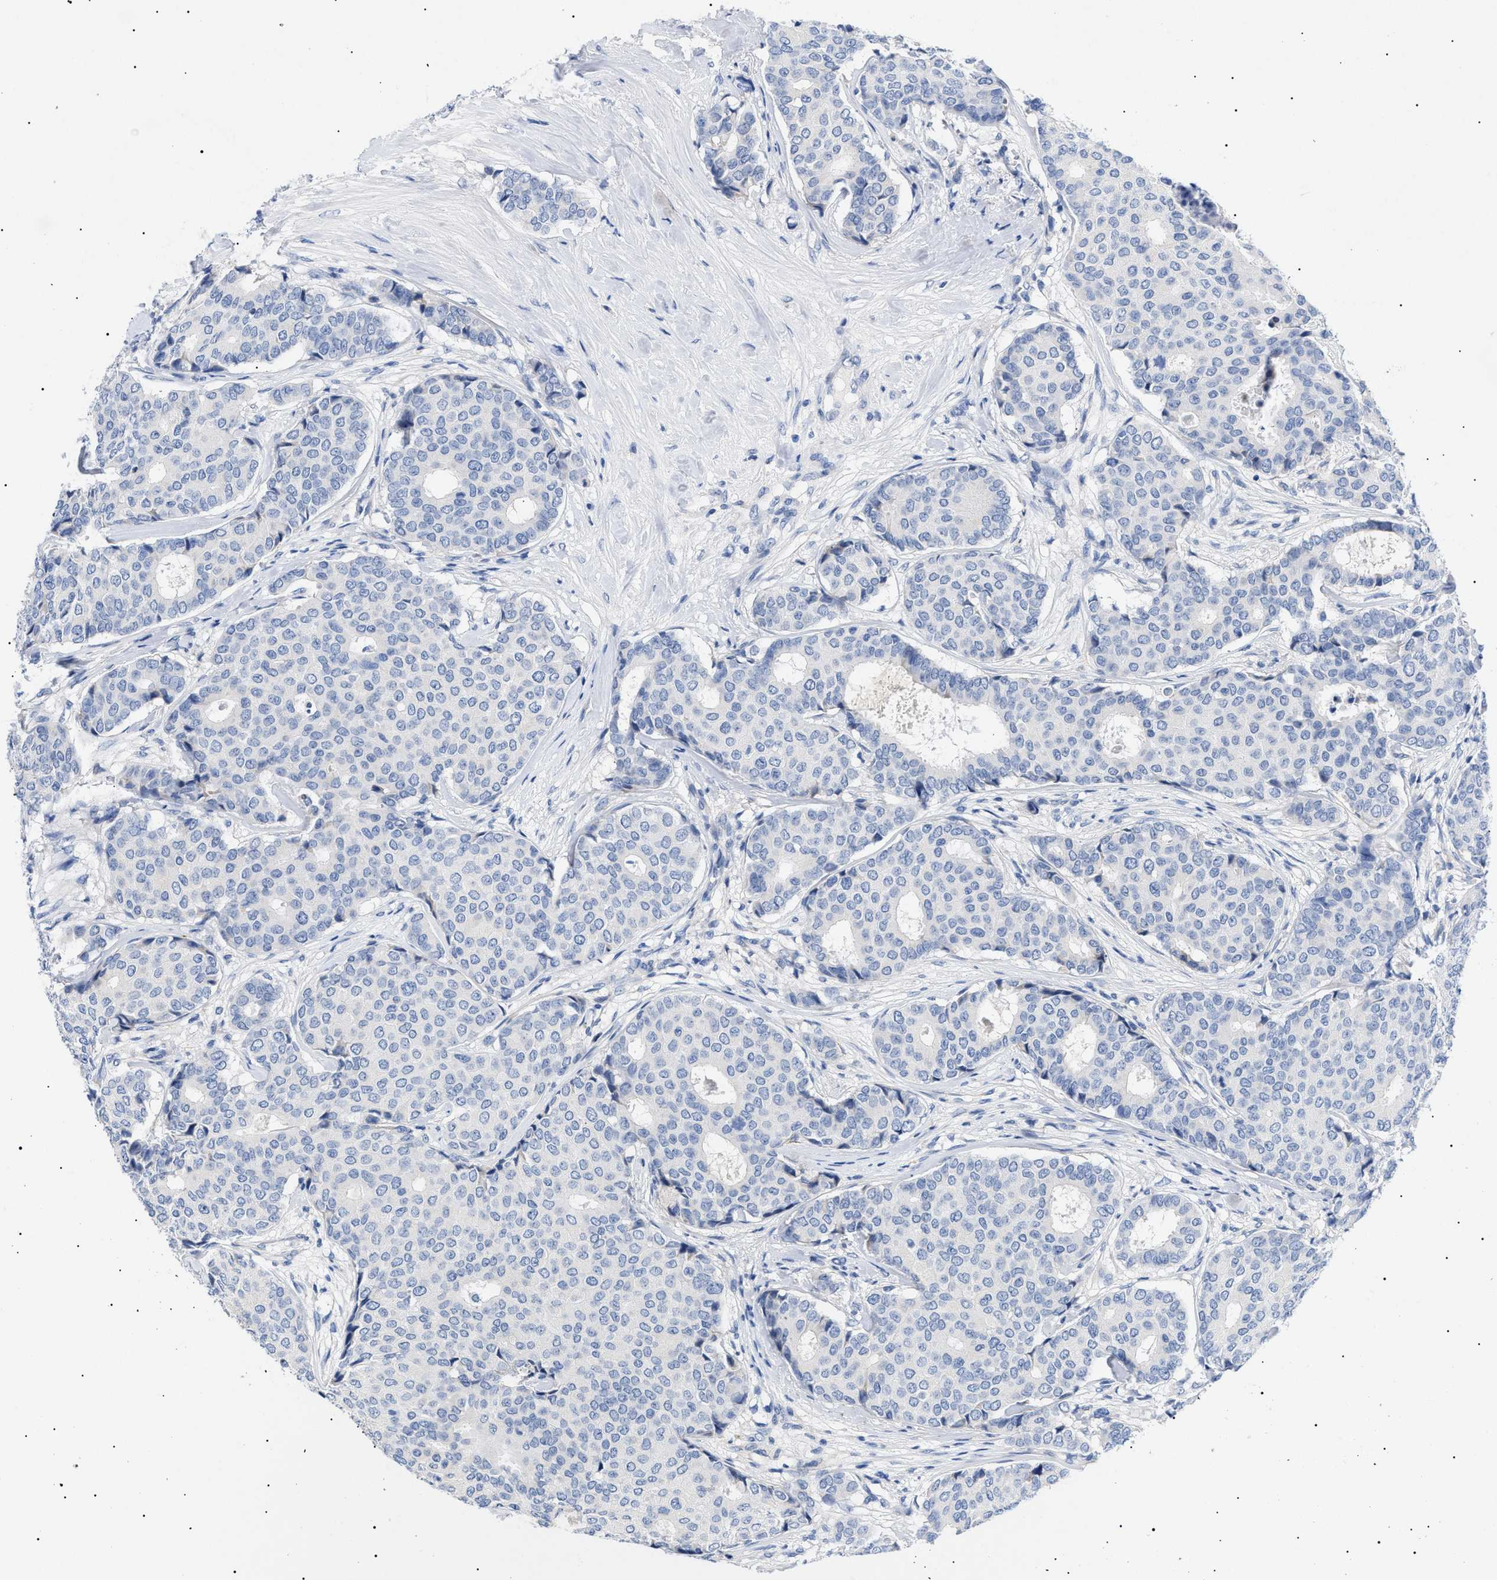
{"staining": {"intensity": "negative", "quantity": "none", "location": "none"}, "tissue": "breast cancer", "cell_type": "Tumor cells", "image_type": "cancer", "snomed": [{"axis": "morphology", "description": "Duct carcinoma"}, {"axis": "topography", "description": "Breast"}], "caption": "Immunohistochemistry of human invasive ductal carcinoma (breast) displays no staining in tumor cells.", "gene": "ACKR1", "patient": {"sex": "female", "age": 75}}